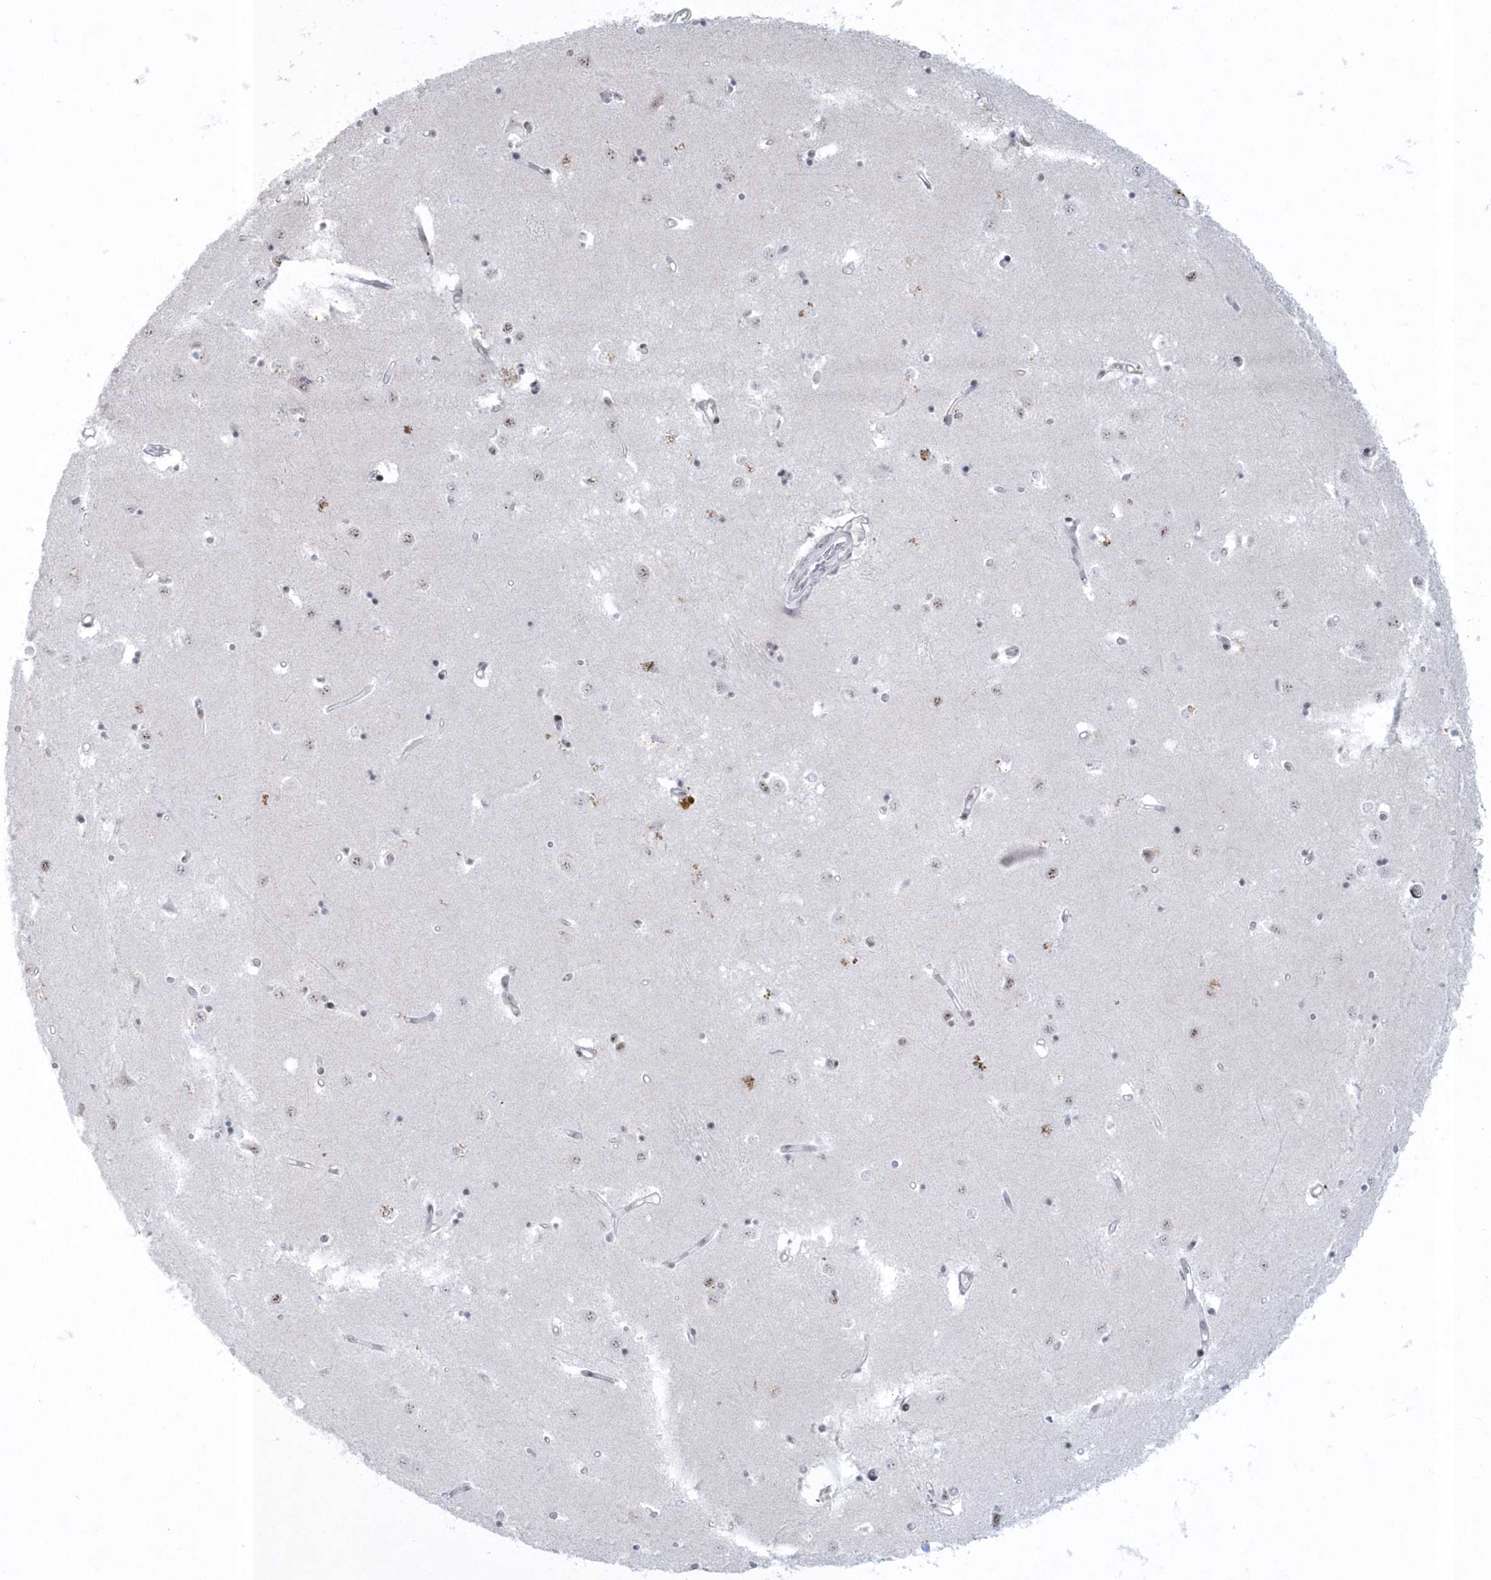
{"staining": {"intensity": "moderate", "quantity": "<25%", "location": "nuclear"}, "tissue": "caudate", "cell_type": "Glial cells", "image_type": "normal", "snomed": [{"axis": "morphology", "description": "Normal tissue, NOS"}, {"axis": "topography", "description": "Lateral ventricle wall"}], "caption": "Benign caudate shows moderate nuclear expression in approximately <25% of glial cells Ihc stains the protein of interest in brown and the nuclei are stained blue..", "gene": "KDM6B", "patient": {"sex": "male", "age": 45}}